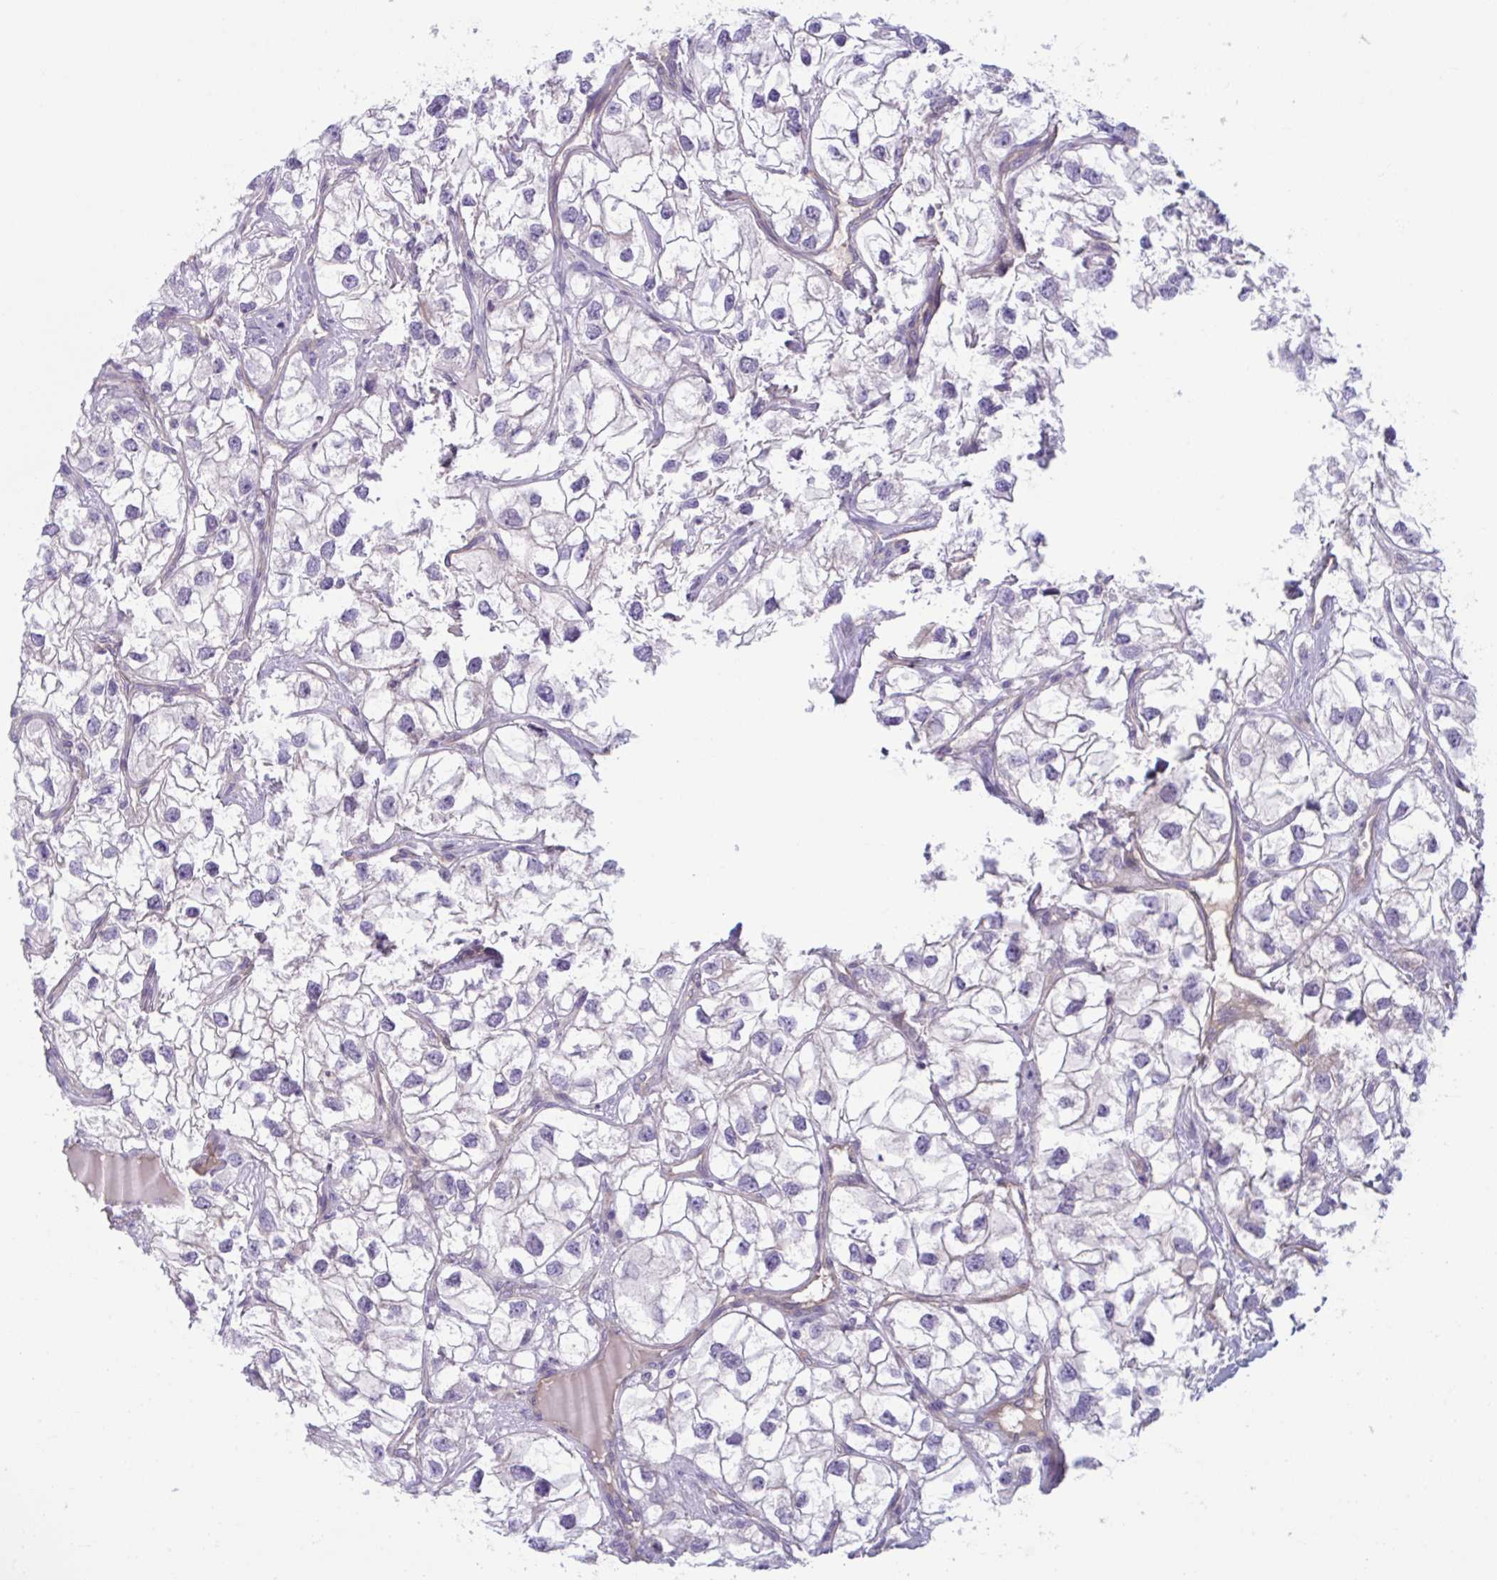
{"staining": {"intensity": "negative", "quantity": "none", "location": "none"}, "tissue": "renal cancer", "cell_type": "Tumor cells", "image_type": "cancer", "snomed": [{"axis": "morphology", "description": "Adenocarcinoma, NOS"}, {"axis": "topography", "description": "Kidney"}], "caption": "High power microscopy micrograph of an IHC image of renal adenocarcinoma, revealing no significant positivity in tumor cells. (DAB IHC, high magnification).", "gene": "TTC7B", "patient": {"sex": "male", "age": 59}}